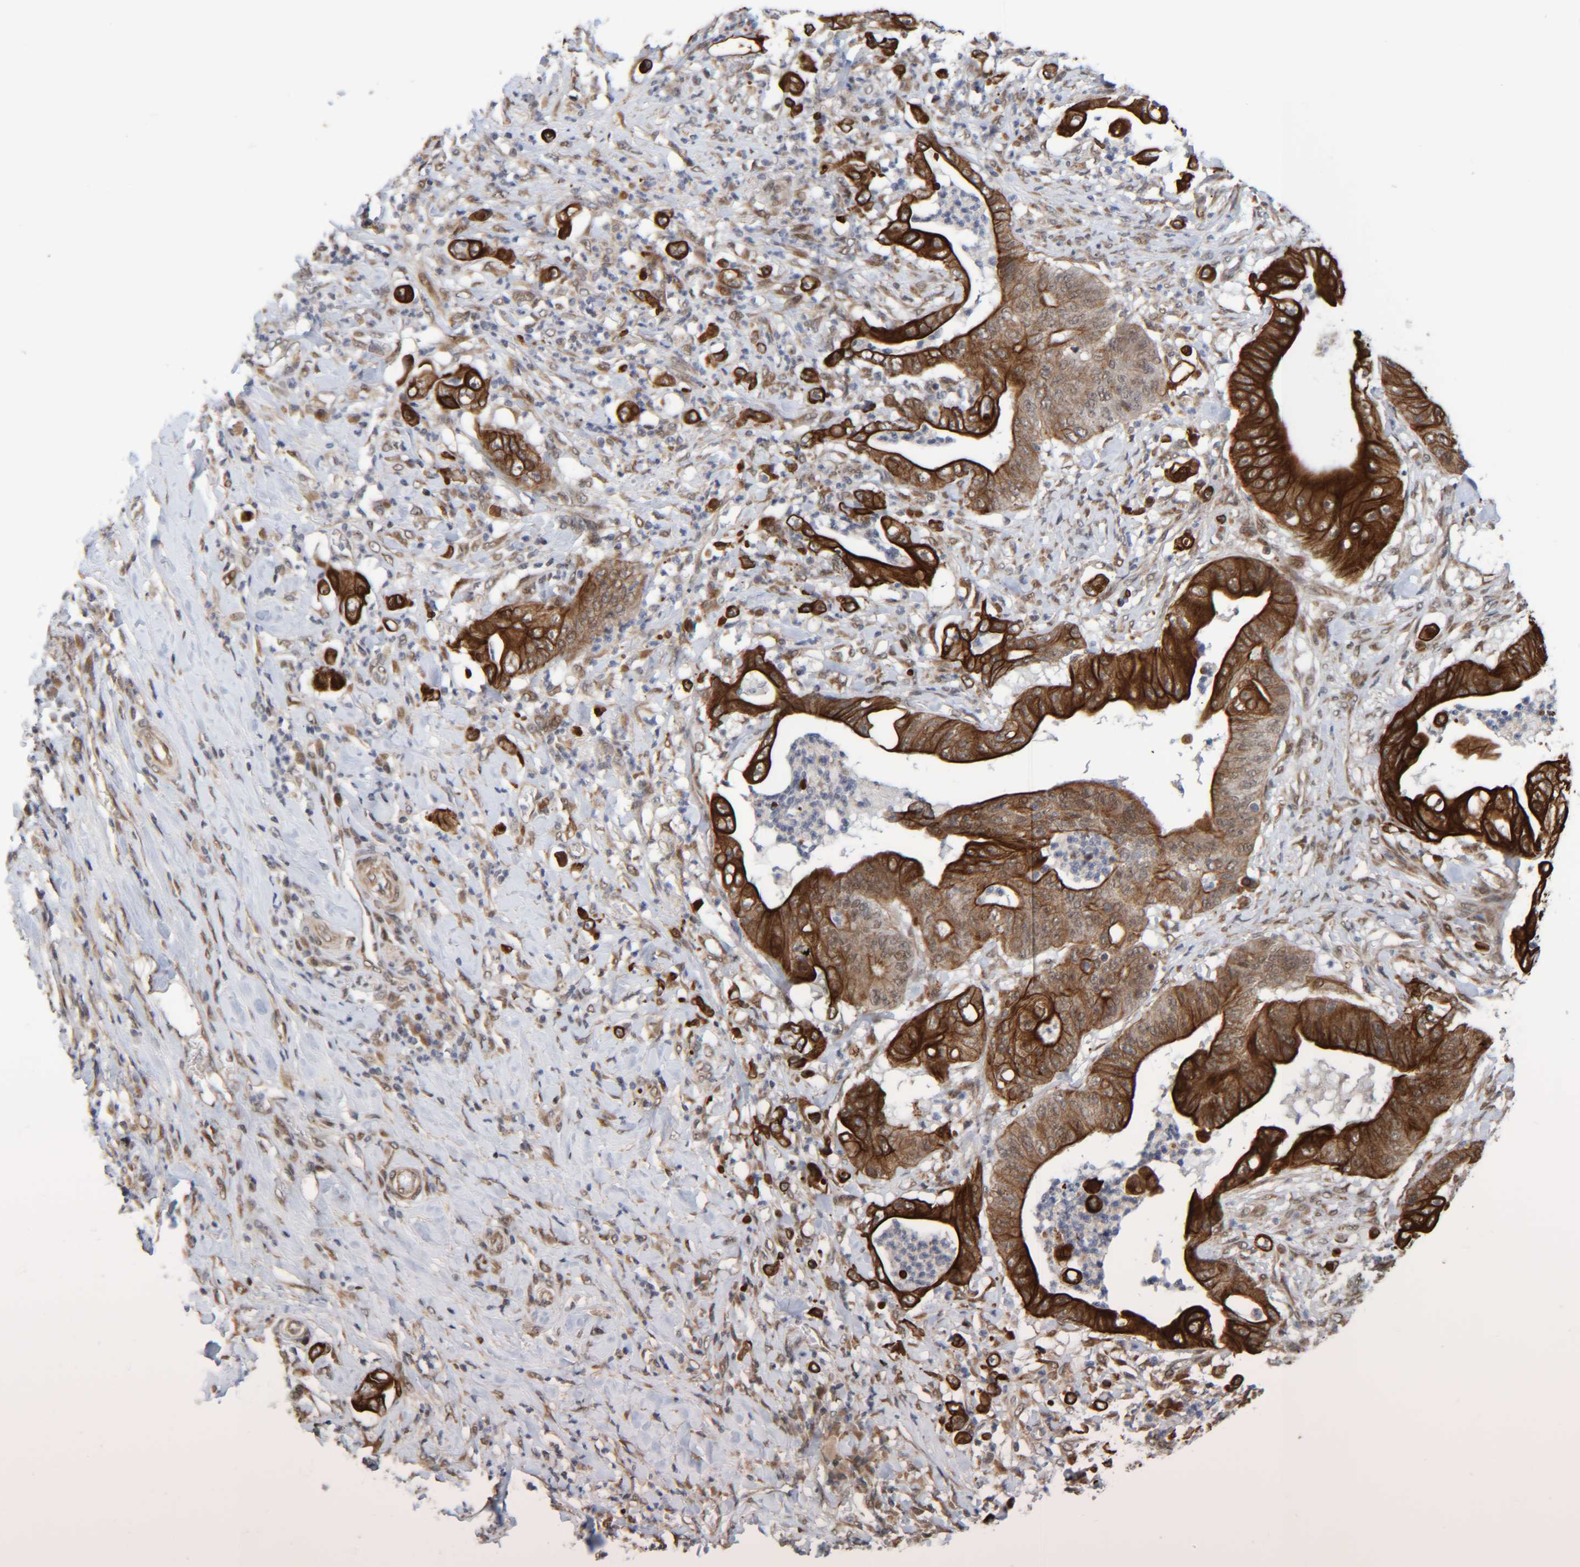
{"staining": {"intensity": "strong", "quantity": ">75%", "location": "cytoplasmic/membranous"}, "tissue": "stomach cancer", "cell_type": "Tumor cells", "image_type": "cancer", "snomed": [{"axis": "morphology", "description": "Adenocarcinoma, NOS"}, {"axis": "topography", "description": "Stomach"}], "caption": "Human stomach cancer (adenocarcinoma) stained with a protein marker displays strong staining in tumor cells.", "gene": "CCDC57", "patient": {"sex": "female", "age": 73}}